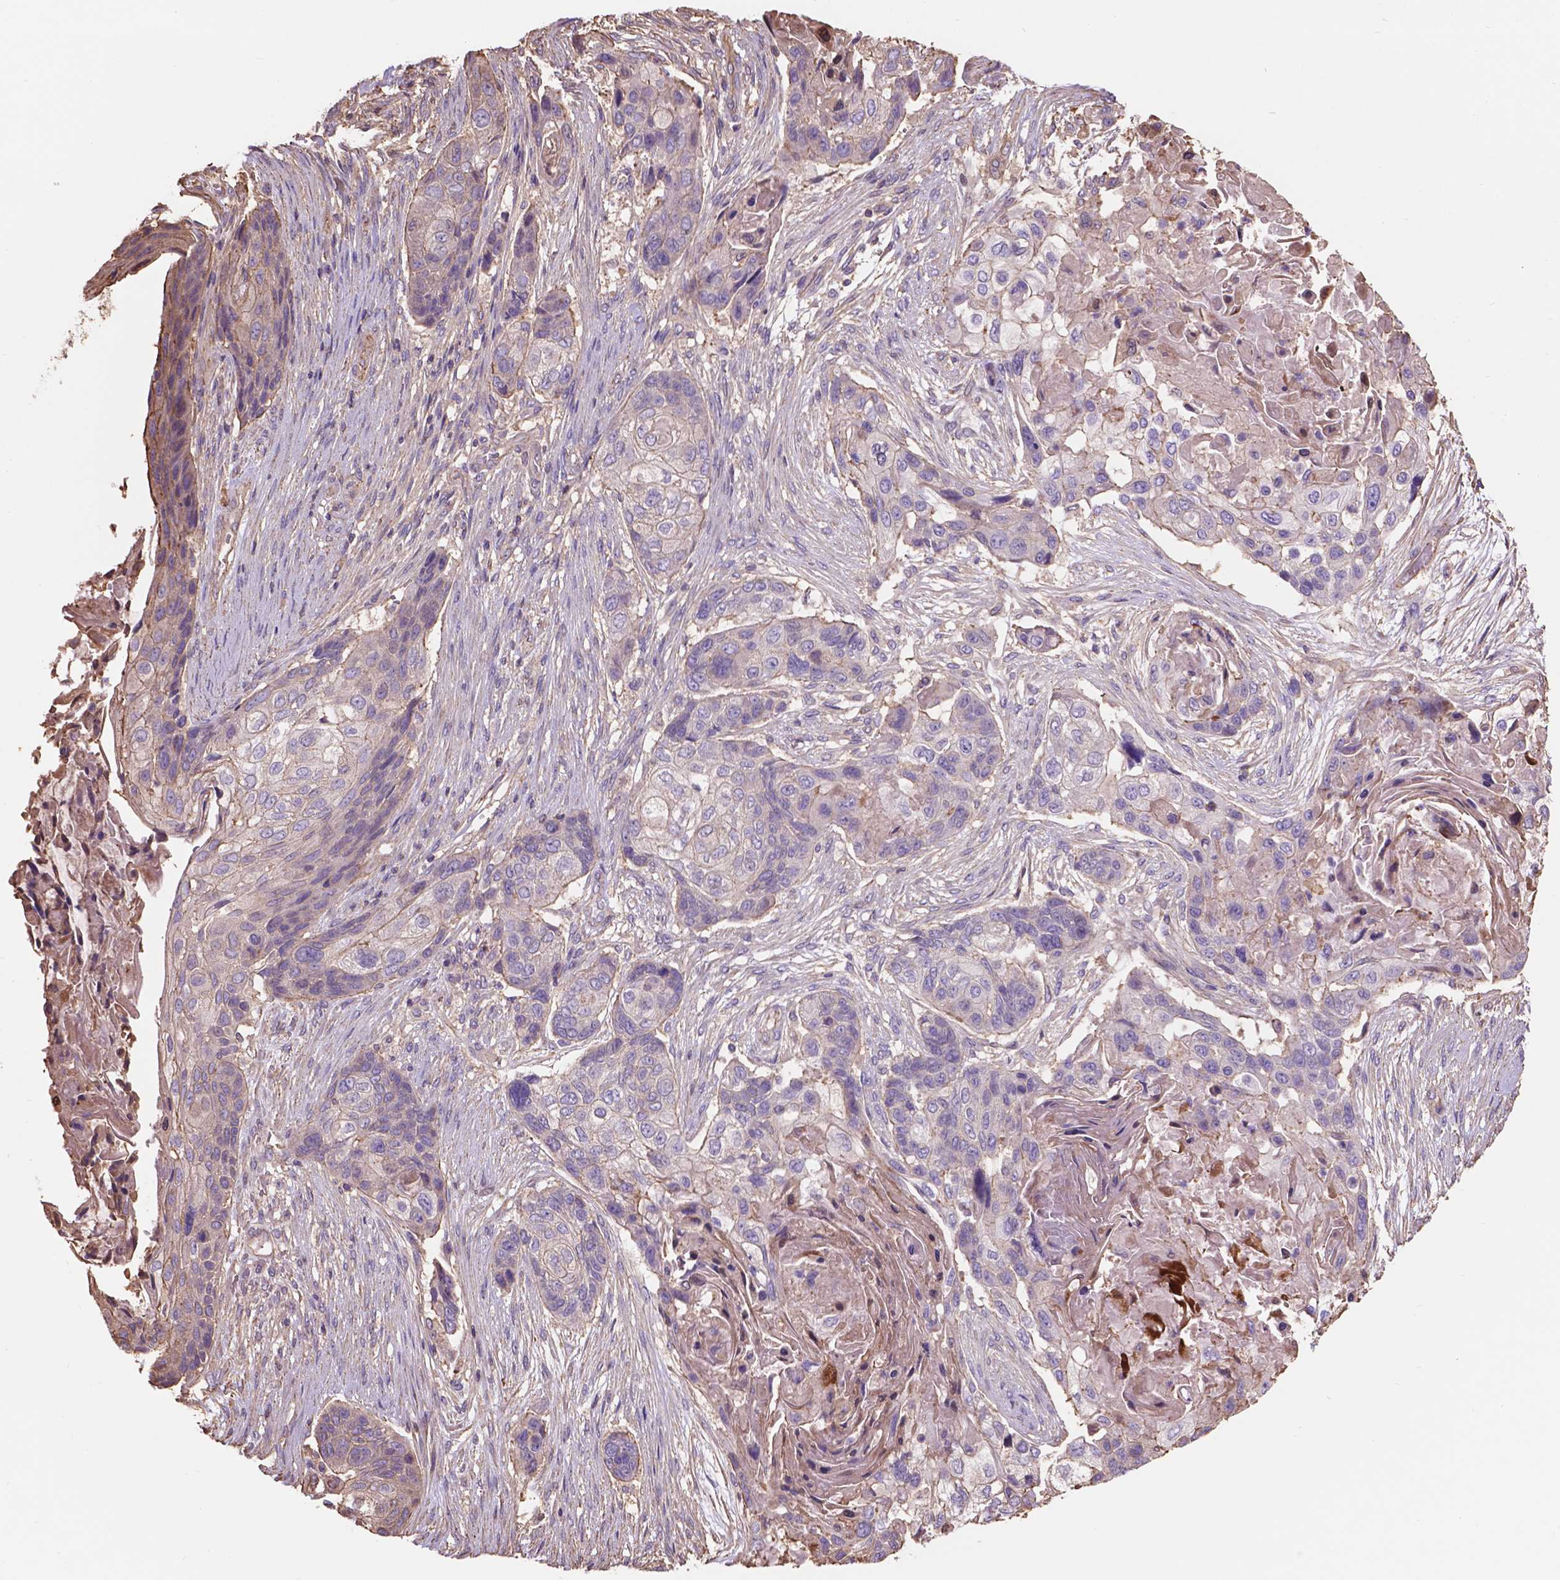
{"staining": {"intensity": "negative", "quantity": "none", "location": "none"}, "tissue": "lung cancer", "cell_type": "Tumor cells", "image_type": "cancer", "snomed": [{"axis": "morphology", "description": "Squamous cell carcinoma, NOS"}, {"axis": "topography", "description": "Lung"}], "caption": "Tumor cells show no significant protein expression in lung cancer.", "gene": "NIPA2", "patient": {"sex": "male", "age": 69}}